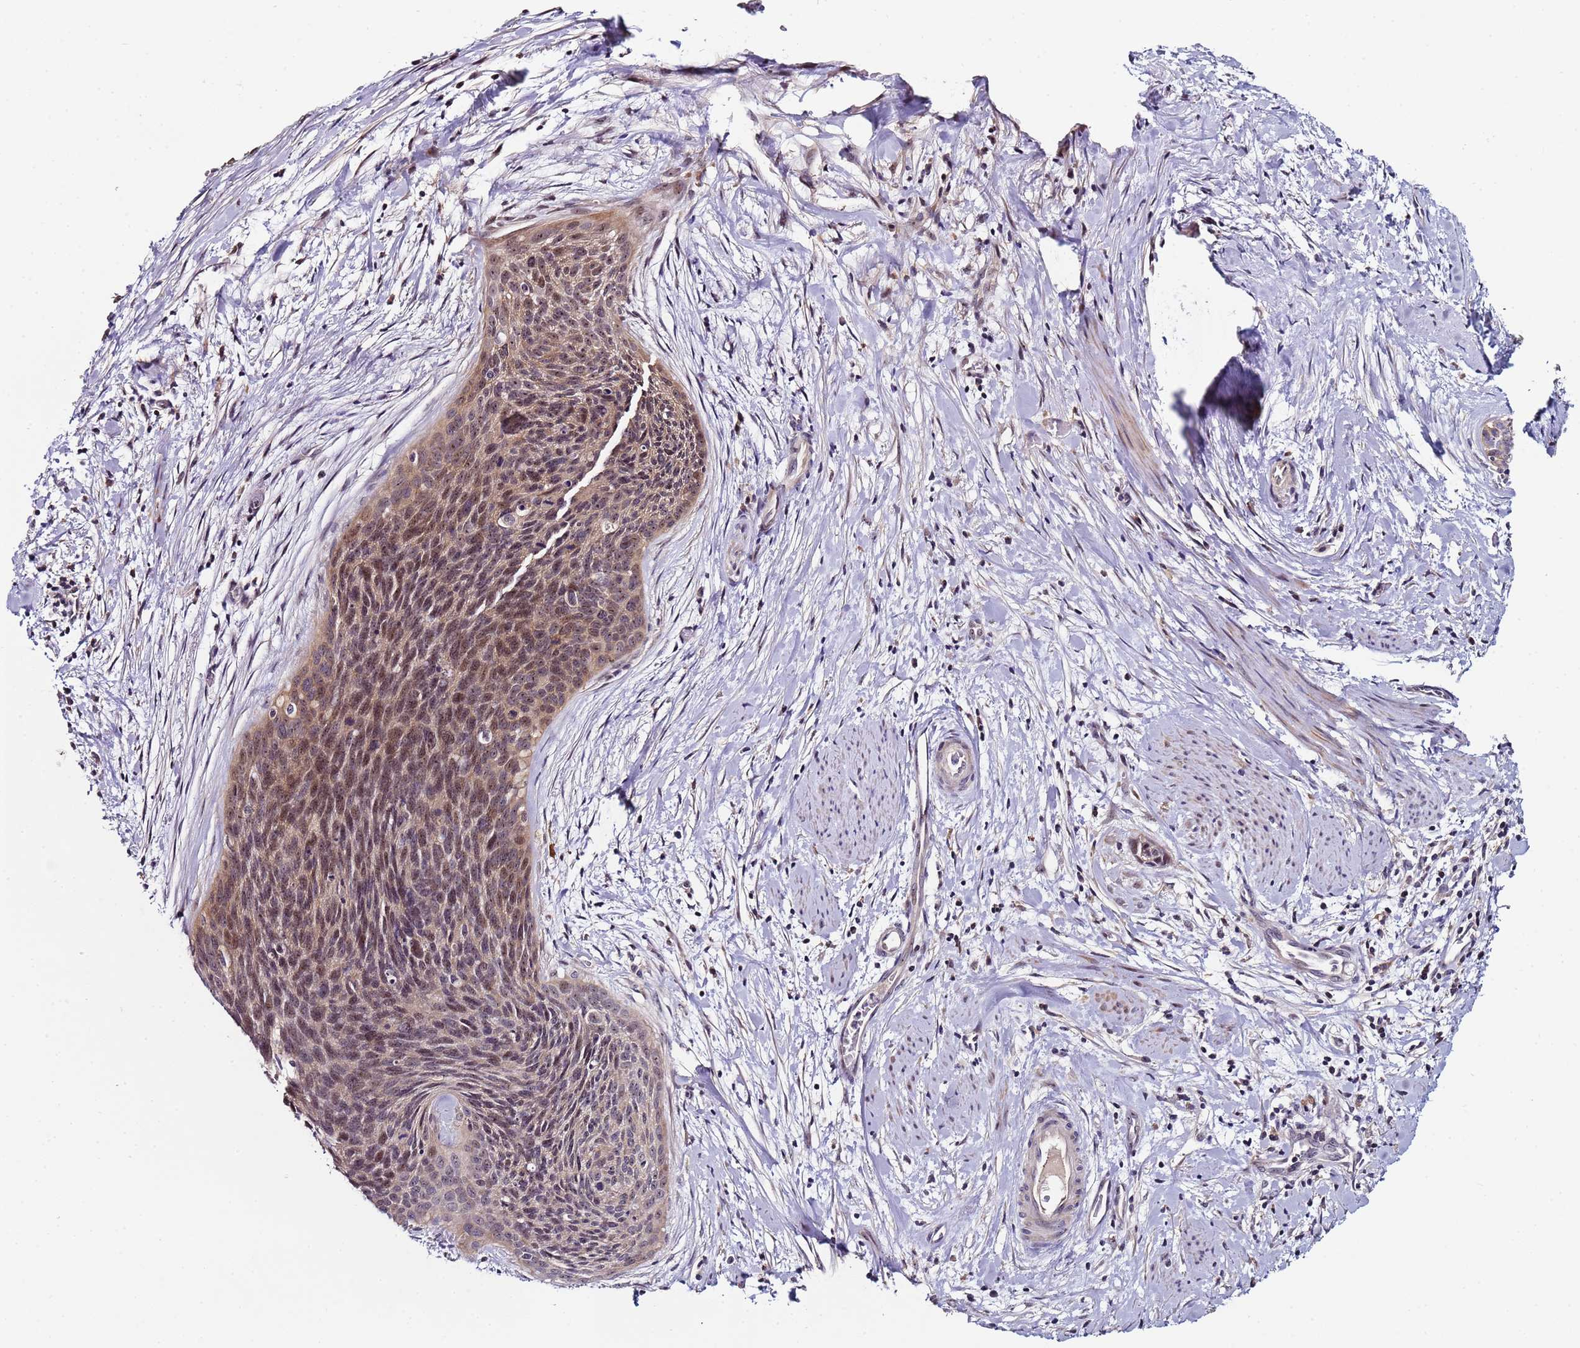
{"staining": {"intensity": "moderate", "quantity": "25%-75%", "location": "cytoplasmic/membranous,nuclear"}, "tissue": "cervical cancer", "cell_type": "Tumor cells", "image_type": "cancer", "snomed": [{"axis": "morphology", "description": "Squamous cell carcinoma, NOS"}, {"axis": "topography", "description": "Cervix"}], "caption": "Tumor cells demonstrate medium levels of moderate cytoplasmic/membranous and nuclear staining in approximately 25%-75% of cells in human cervical cancer (squamous cell carcinoma). Immunohistochemistry stains the protein in brown and the nuclei are stained blue.", "gene": "KRI1", "patient": {"sex": "female", "age": 55}}